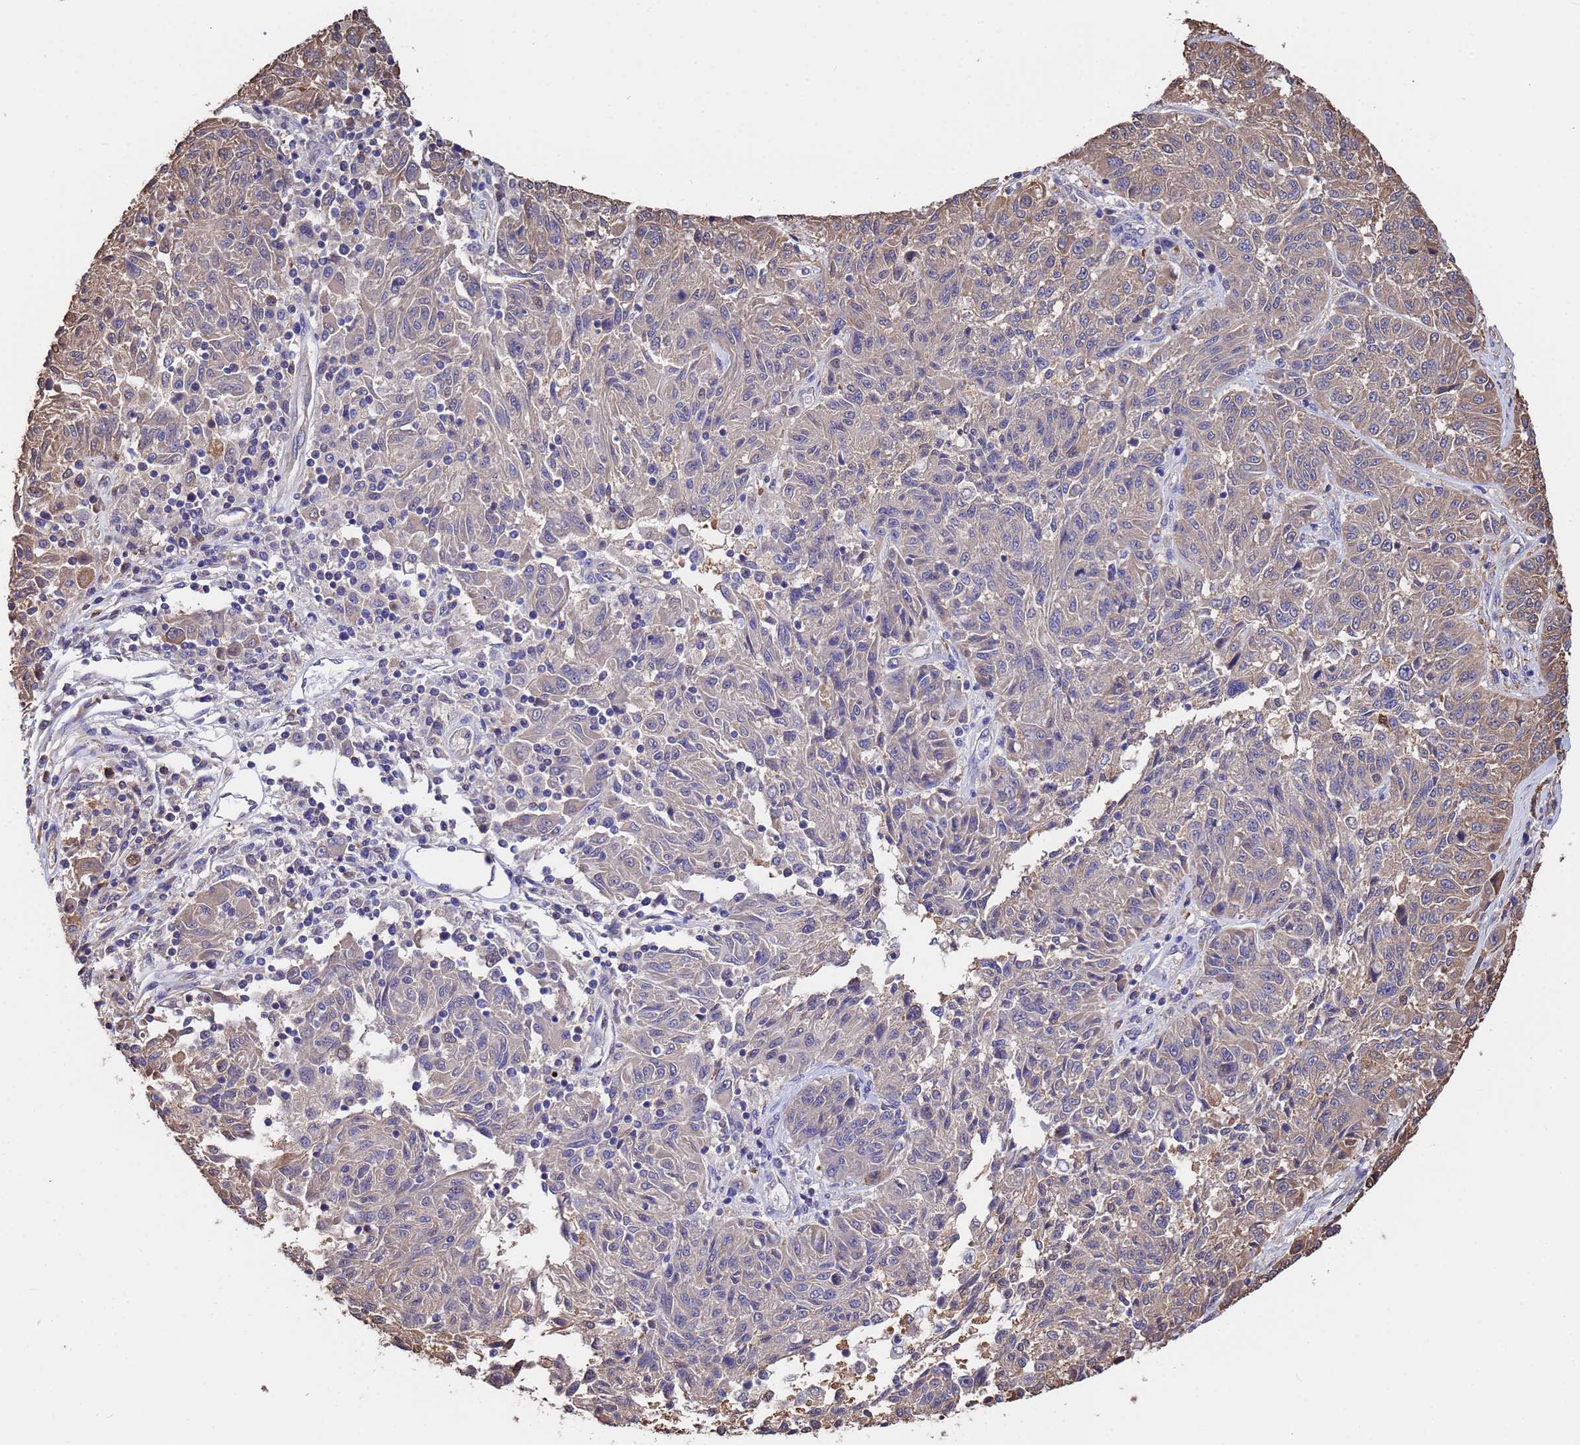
{"staining": {"intensity": "weak", "quantity": "<25%", "location": "cytoplasmic/membranous"}, "tissue": "melanoma", "cell_type": "Tumor cells", "image_type": "cancer", "snomed": [{"axis": "morphology", "description": "Malignant melanoma, NOS"}, {"axis": "topography", "description": "Skin"}], "caption": "Malignant melanoma was stained to show a protein in brown. There is no significant positivity in tumor cells. (DAB (3,3'-diaminobenzidine) IHC visualized using brightfield microscopy, high magnification).", "gene": "FAM25A", "patient": {"sex": "male", "age": 53}}